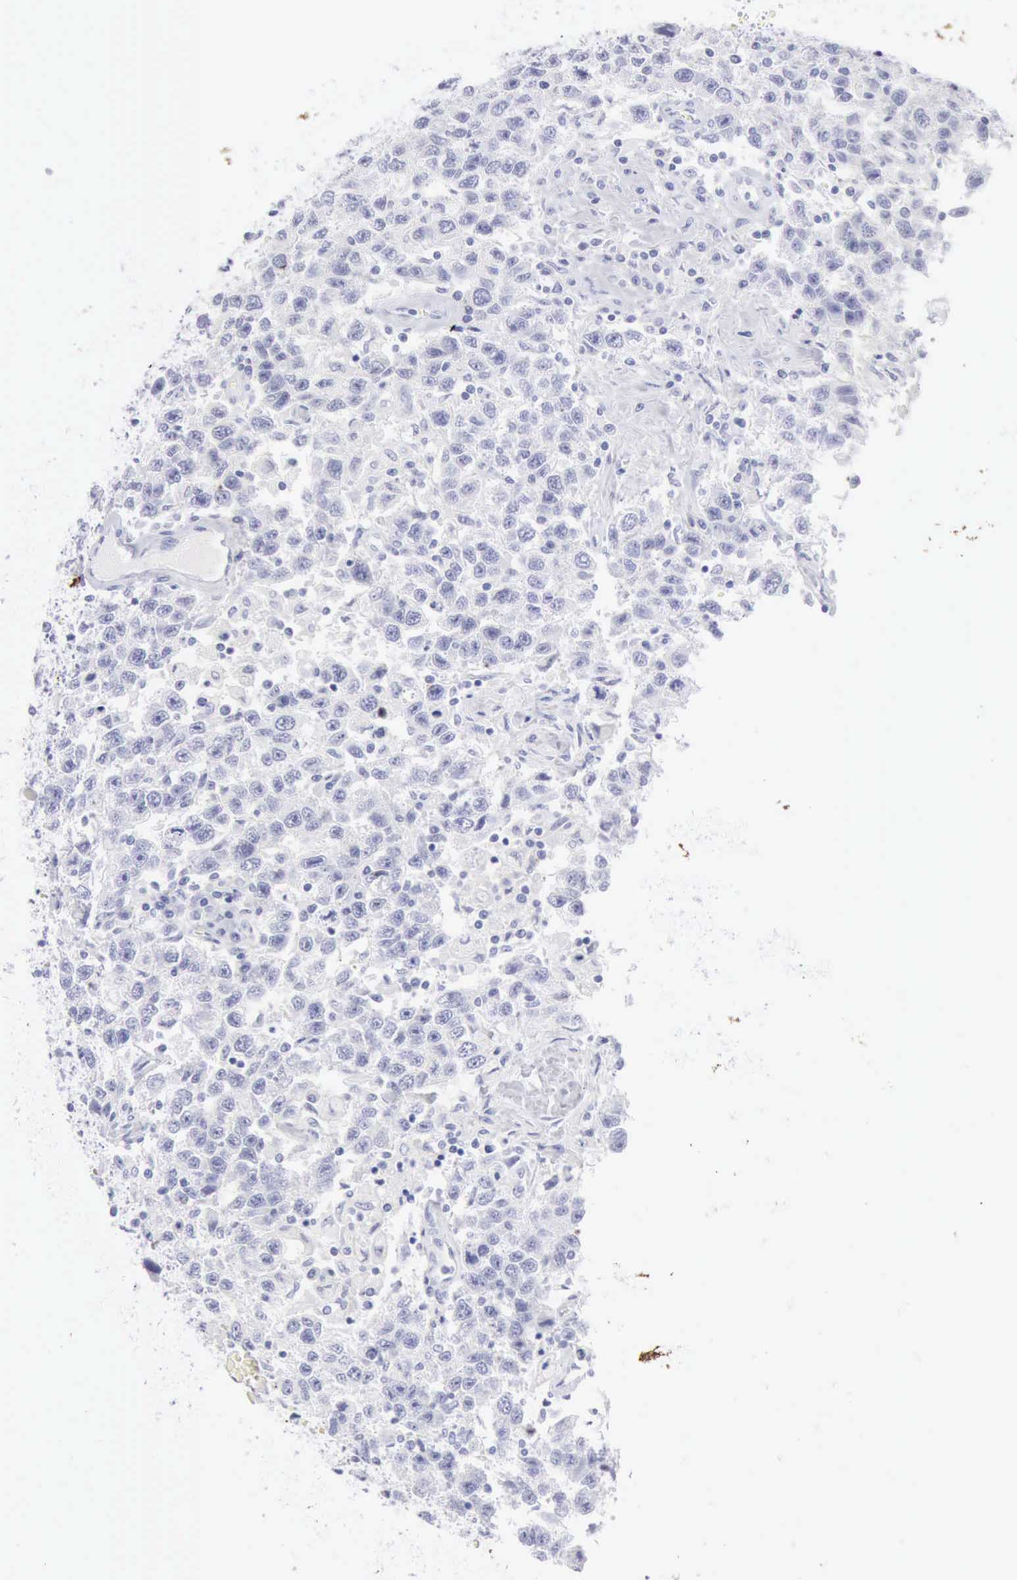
{"staining": {"intensity": "negative", "quantity": "none", "location": "none"}, "tissue": "testis cancer", "cell_type": "Tumor cells", "image_type": "cancer", "snomed": [{"axis": "morphology", "description": "Seminoma, NOS"}, {"axis": "topography", "description": "Testis"}], "caption": "Micrograph shows no protein staining in tumor cells of seminoma (testis) tissue.", "gene": "KRT10", "patient": {"sex": "male", "age": 41}}